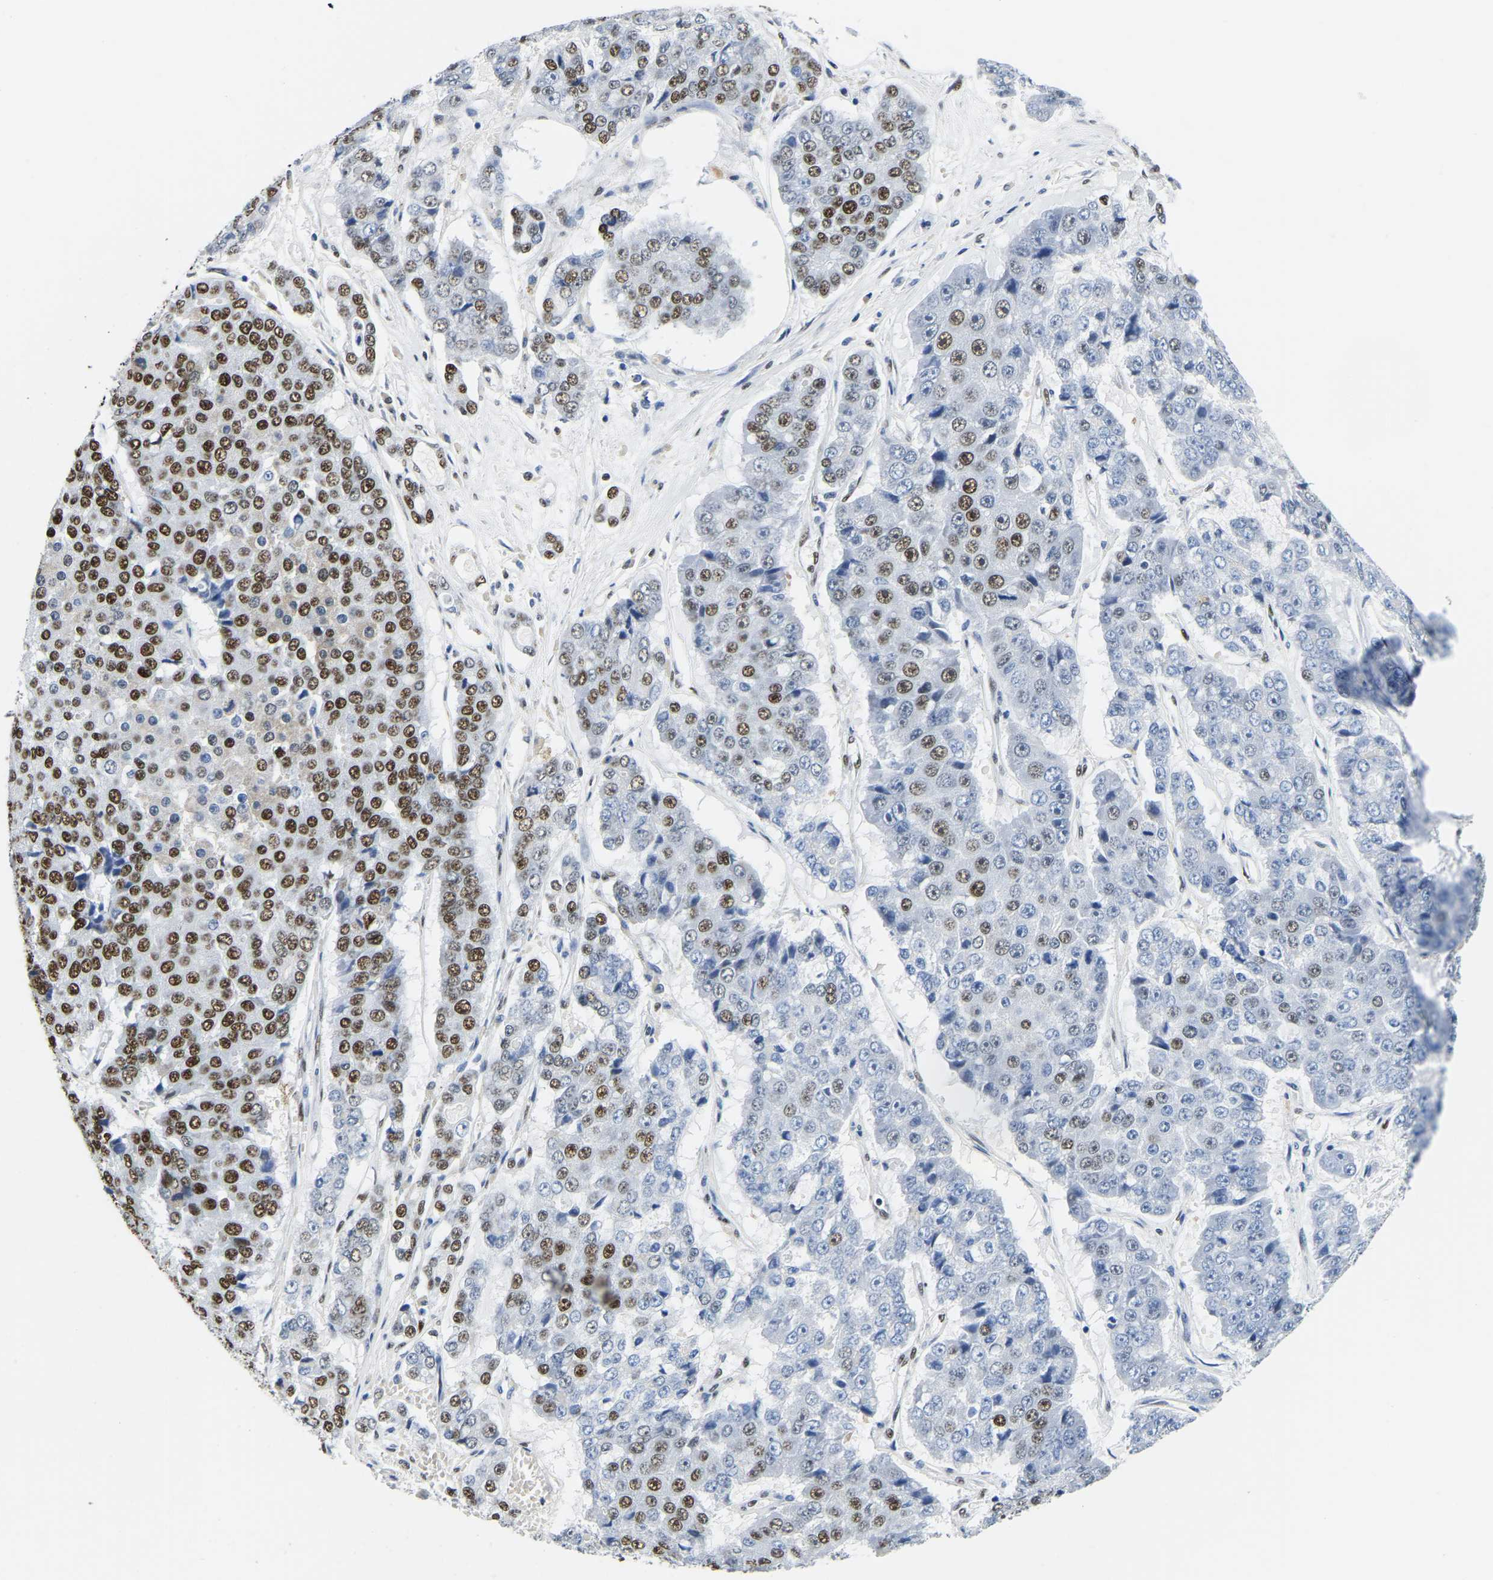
{"staining": {"intensity": "strong", "quantity": "25%-75%", "location": "nuclear"}, "tissue": "pancreatic cancer", "cell_type": "Tumor cells", "image_type": "cancer", "snomed": [{"axis": "morphology", "description": "Adenocarcinoma, NOS"}, {"axis": "topography", "description": "Pancreas"}], "caption": "Immunohistochemistry (IHC) image of neoplastic tissue: human adenocarcinoma (pancreatic) stained using immunohistochemistry (IHC) displays high levels of strong protein expression localized specifically in the nuclear of tumor cells, appearing as a nuclear brown color.", "gene": "UBA1", "patient": {"sex": "male", "age": 50}}